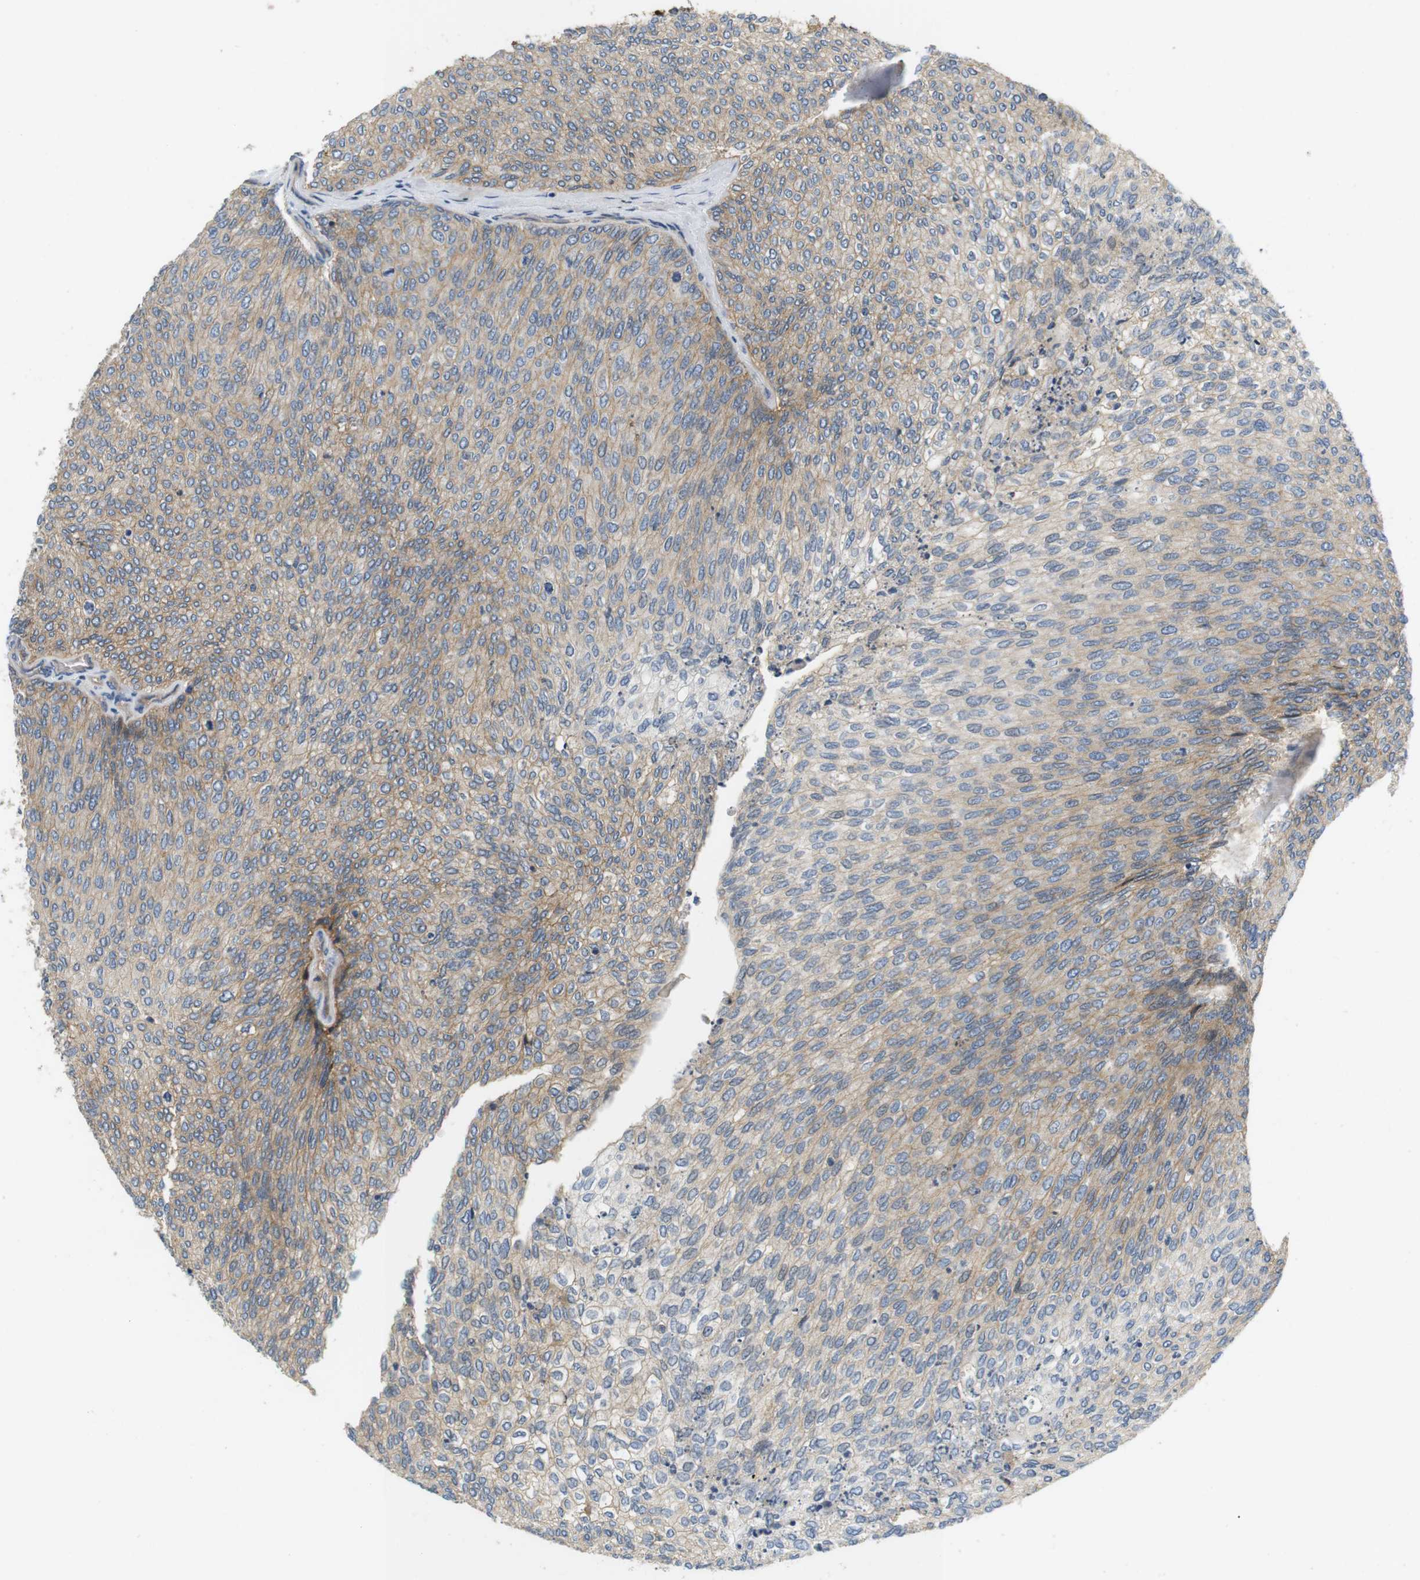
{"staining": {"intensity": "moderate", "quantity": "25%-75%", "location": "cytoplasmic/membranous"}, "tissue": "urothelial cancer", "cell_type": "Tumor cells", "image_type": "cancer", "snomed": [{"axis": "morphology", "description": "Urothelial carcinoma, Low grade"}, {"axis": "topography", "description": "Urinary bladder"}], "caption": "Urothelial carcinoma (low-grade) stained with DAB (3,3'-diaminobenzidine) immunohistochemistry reveals medium levels of moderate cytoplasmic/membranous staining in about 25%-75% of tumor cells.", "gene": "SLC30A1", "patient": {"sex": "female", "age": 79}}